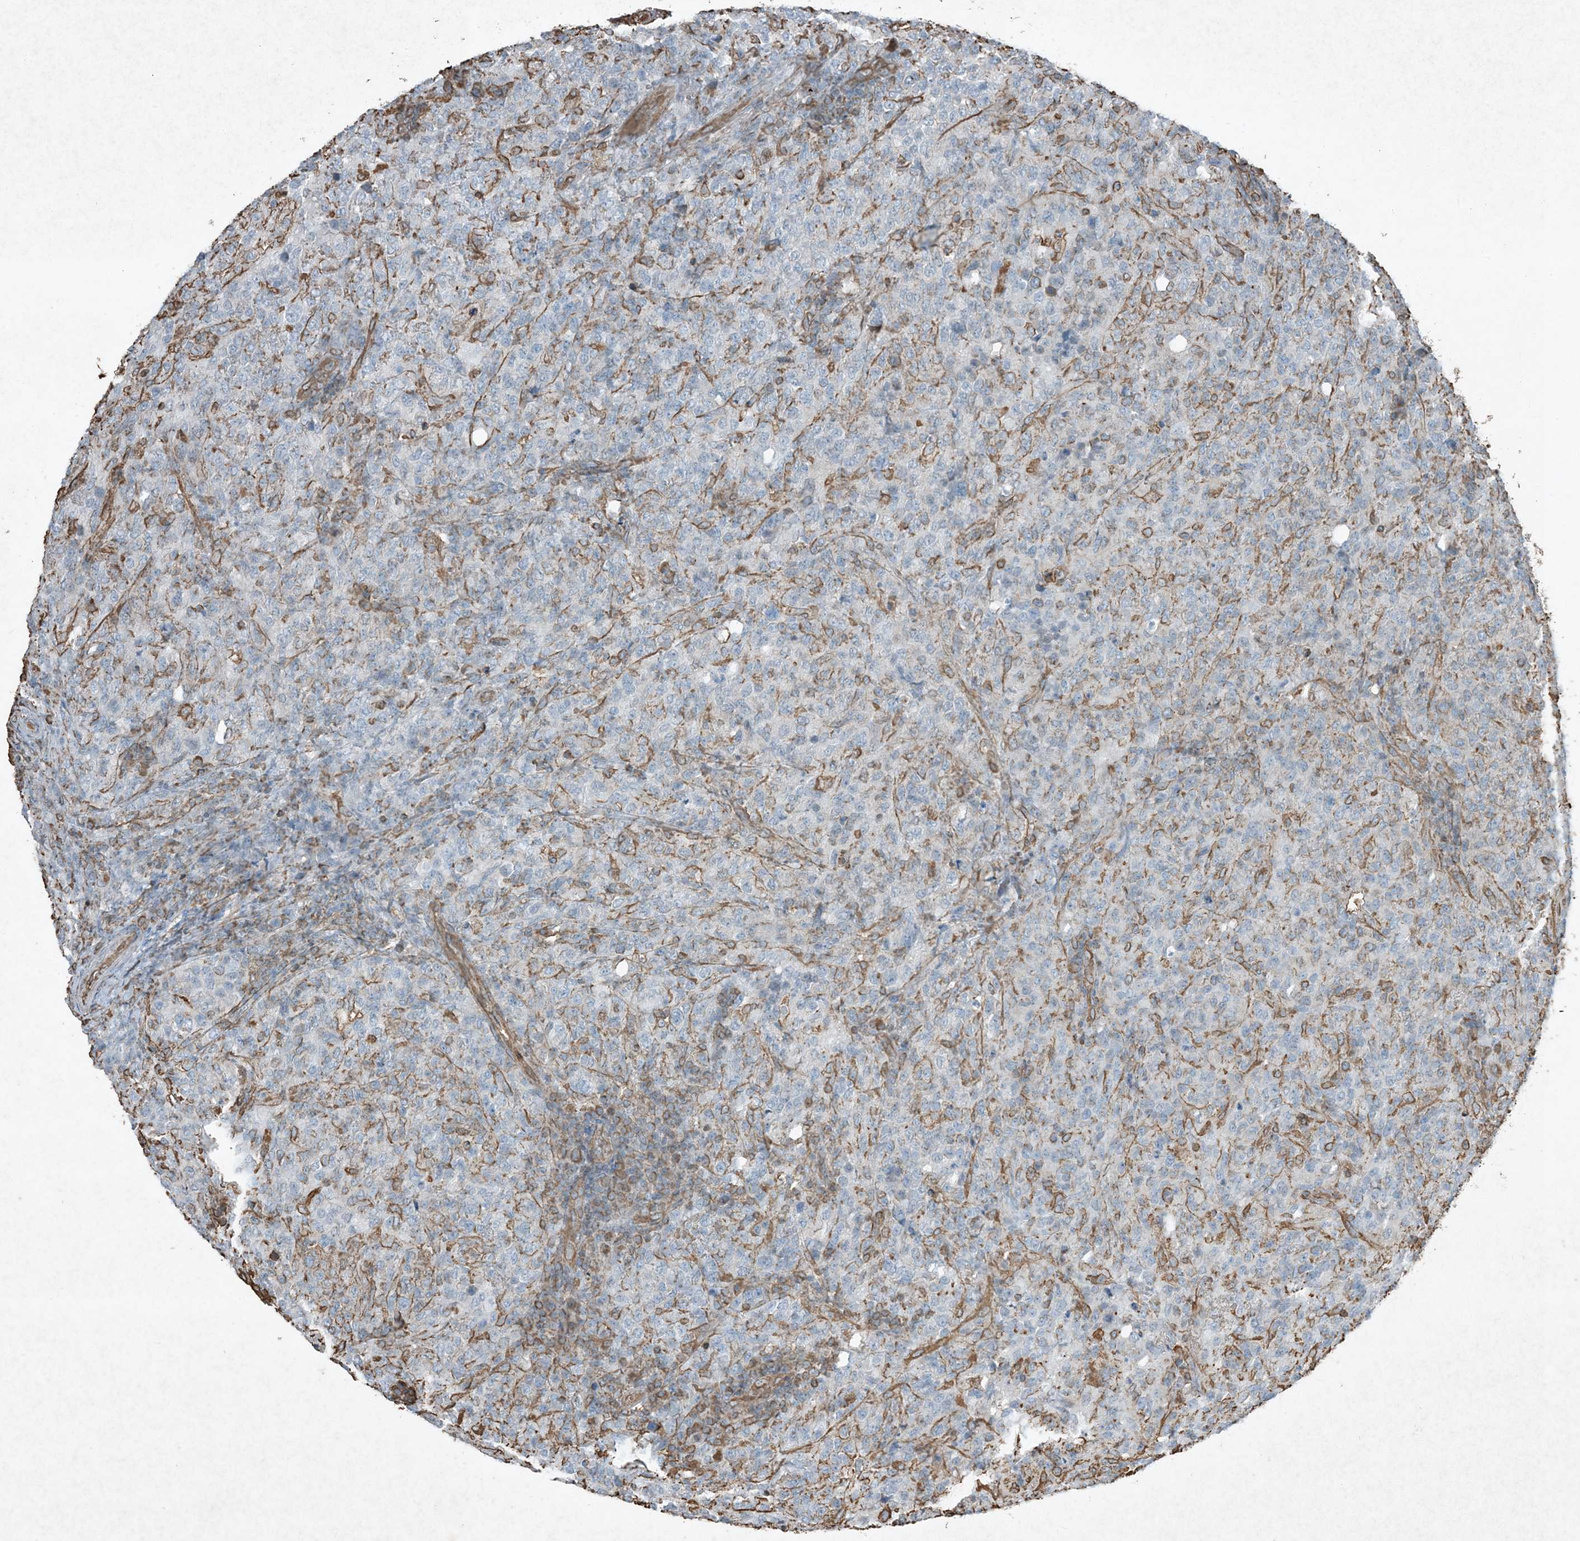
{"staining": {"intensity": "negative", "quantity": "none", "location": "none"}, "tissue": "lymphoma", "cell_type": "Tumor cells", "image_type": "cancer", "snomed": [{"axis": "morphology", "description": "Malignant lymphoma, non-Hodgkin's type, High grade"}, {"axis": "topography", "description": "Tonsil"}], "caption": "The micrograph displays no significant positivity in tumor cells of lymphoma.", "gene": "RYK", "patient": {"sex": "female", "age": 36}}